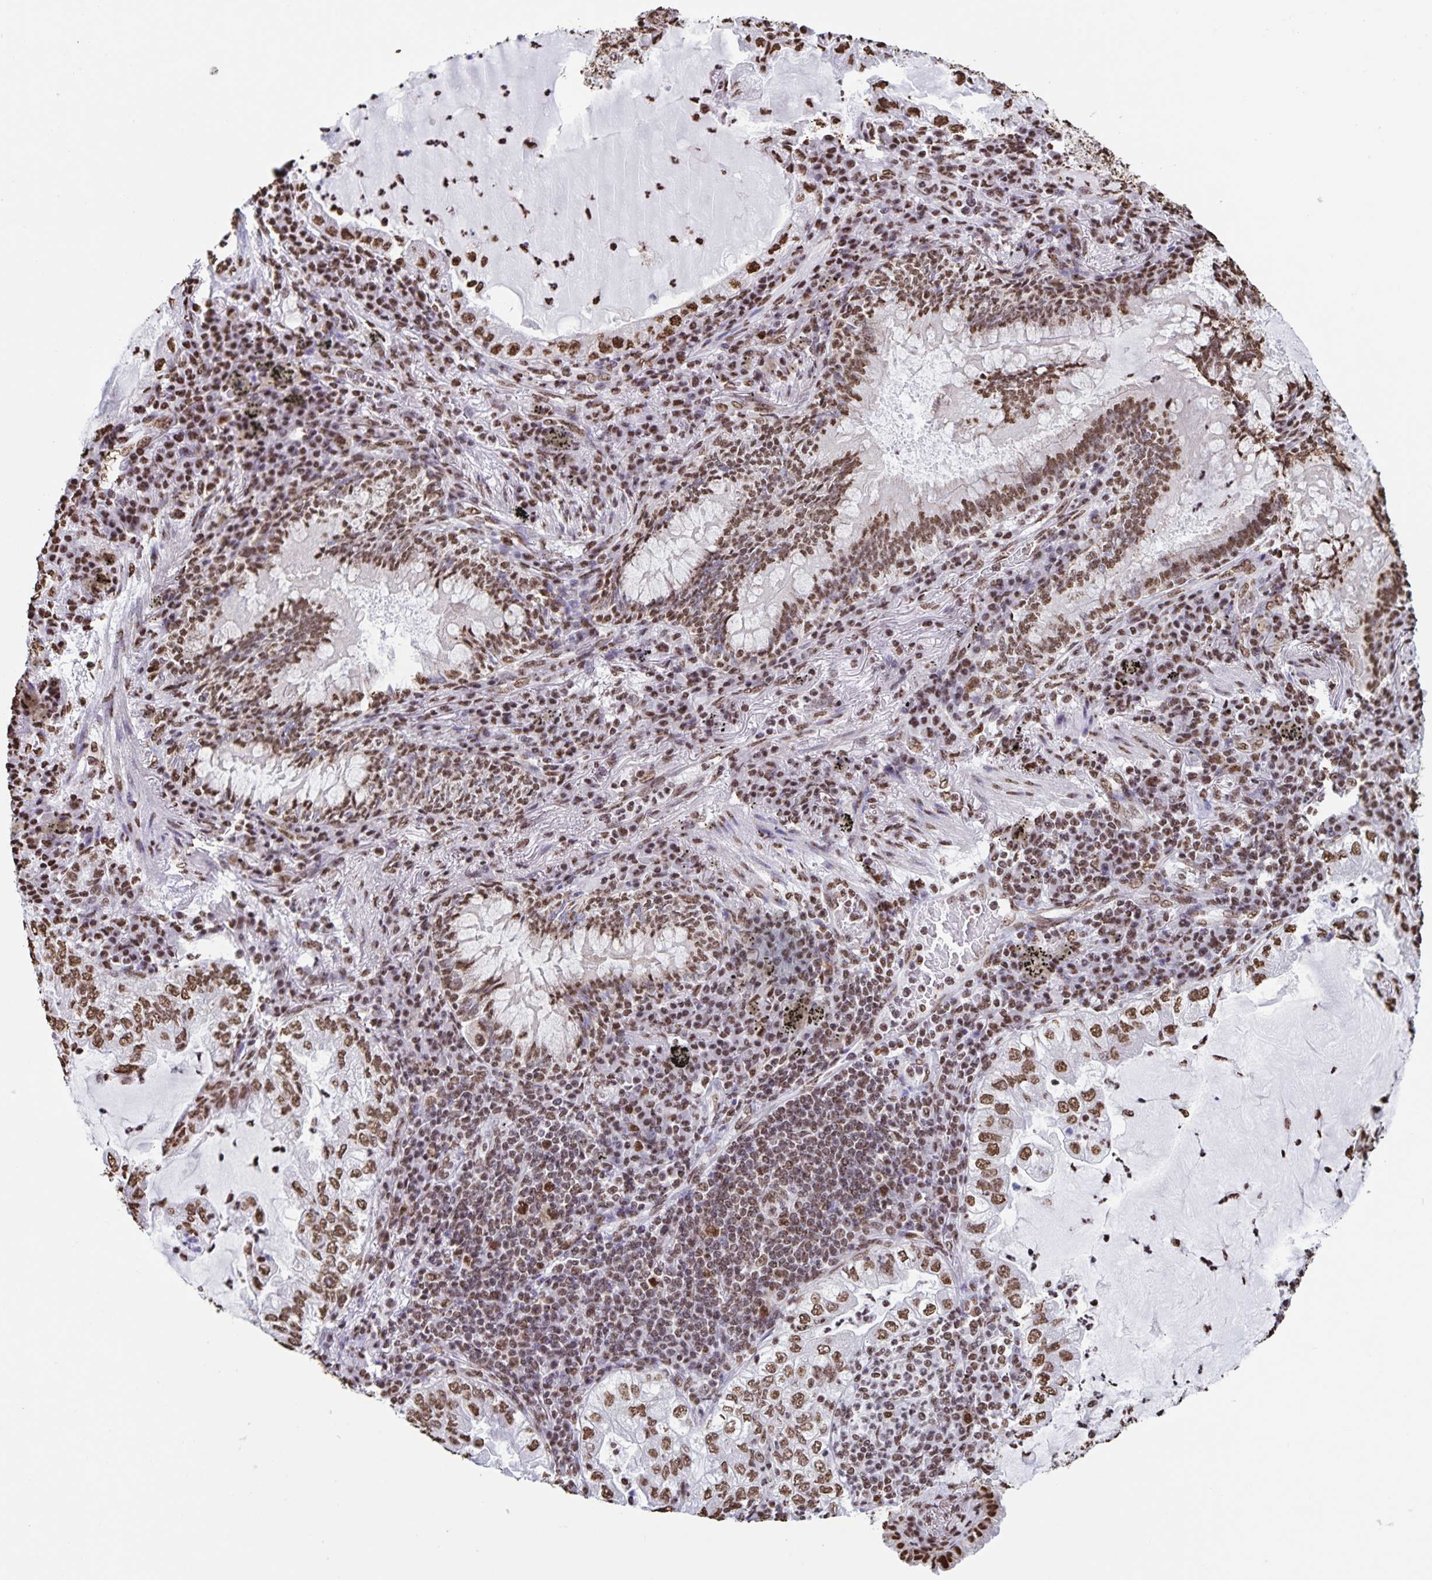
{"staining": {"intensity": "moderate", "quantity": ">75%", "location": "nuclear"}, "tissue": "lung cancer", "cell_type": "Tumor cells", "image_type": "cancer", "snomed": [{"axis": "morphology", "description": "Adenocarcinoma, NOS"}, {"axis": "topography", "description": "Lung"}], "caption": "About >75% of tumor cells in lung cancer reveal moderate nuclear protein positivity as visualized by brown immunohistochemical staining.", "gene": "DUT", "patient": {"sex": "female", "age": 73}}